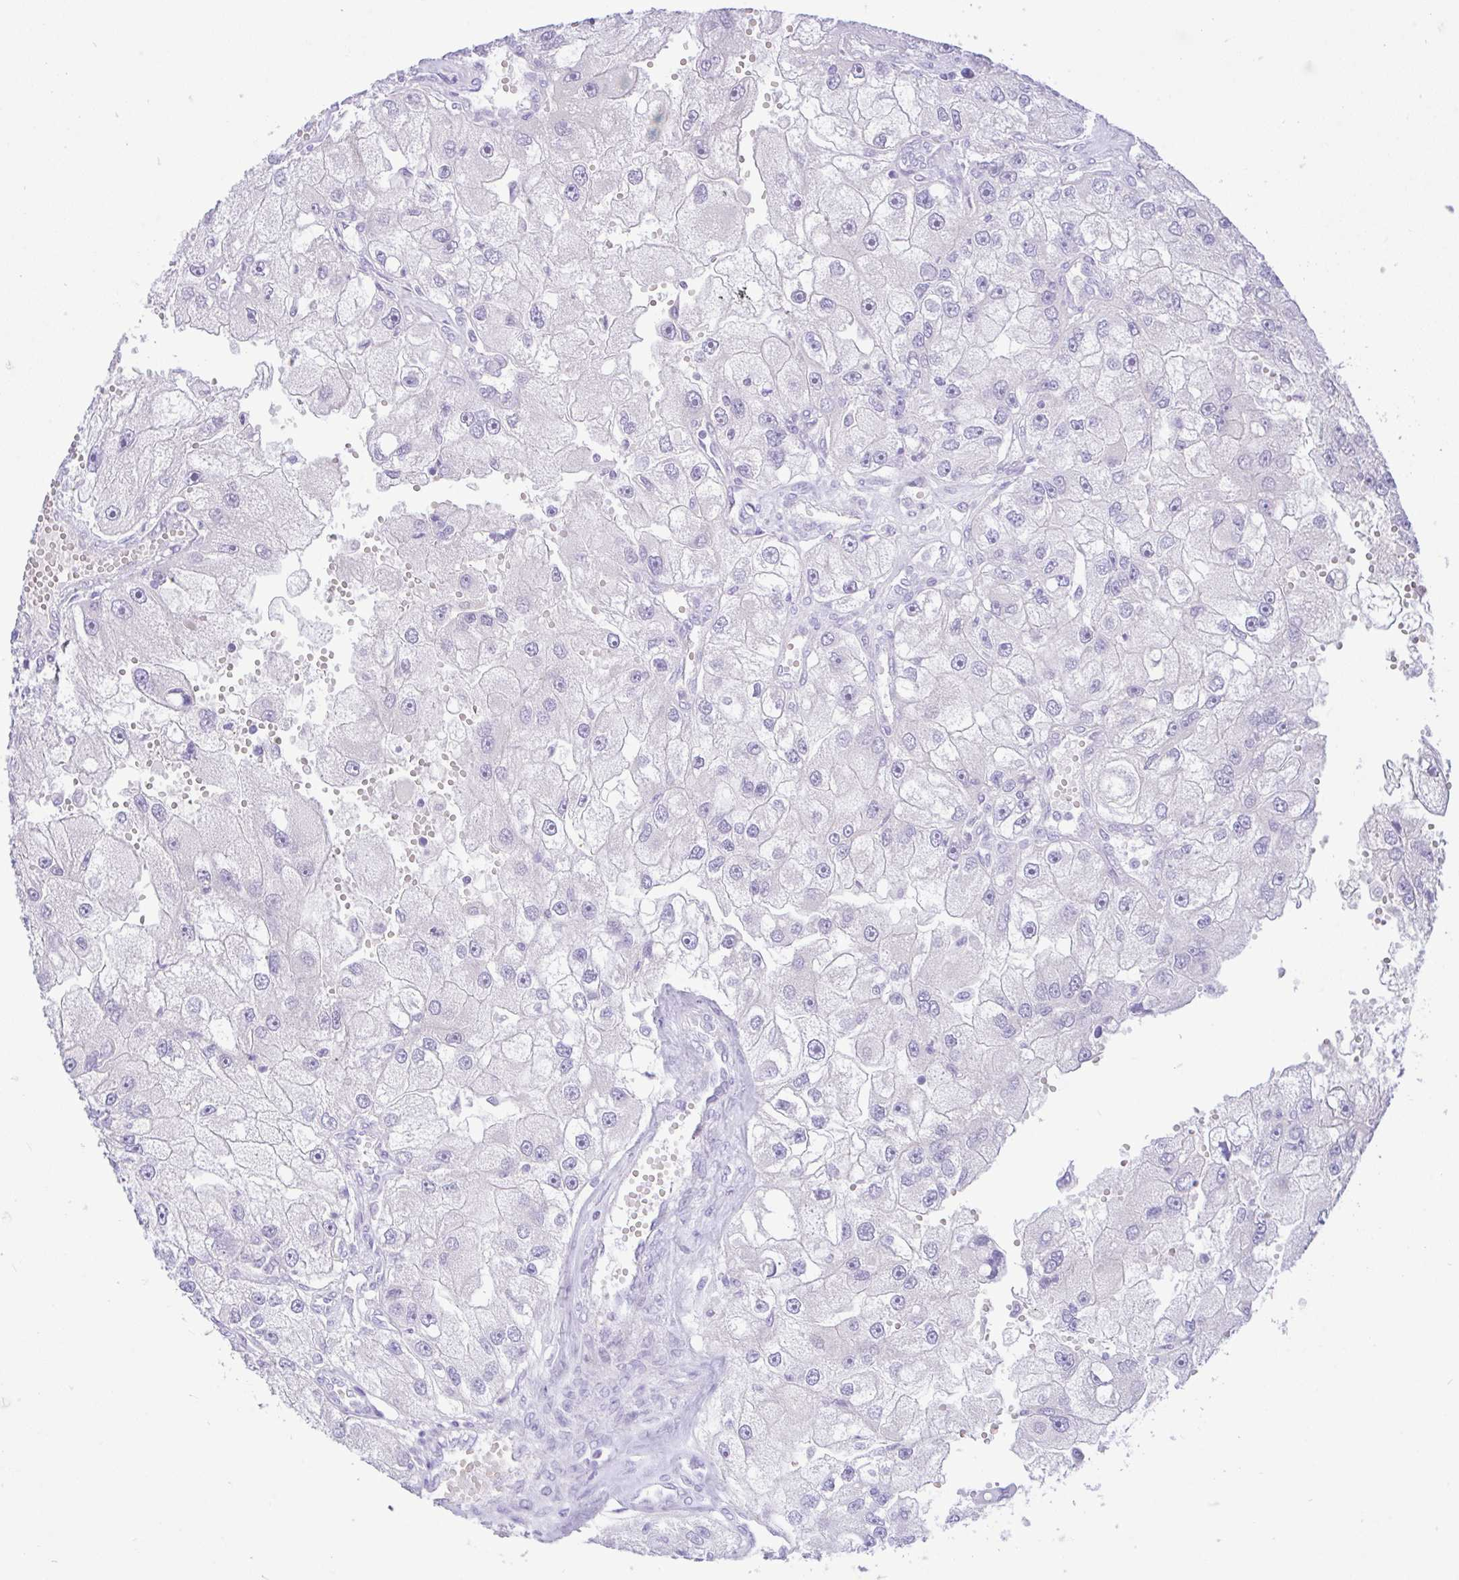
{"staining": {"intensity": "negative", "quantity": "none", "location": "none"}, "tissue": "renal cancer", "cell_type": "Tumor cells", "image_type": "cancer", "snomed": [{"axis": "morphology", "description": "Adenocarcinoma, NOS"}, {"axis": "topography", "description": "Kidney"}], "caption": "Renal cancer (adenocarcinoma) was stained to show a protein in brown. There is no significant positivity in tumor cells.", "gene": "ZNF101", "patient": {"sex": "male", "age": 63}}